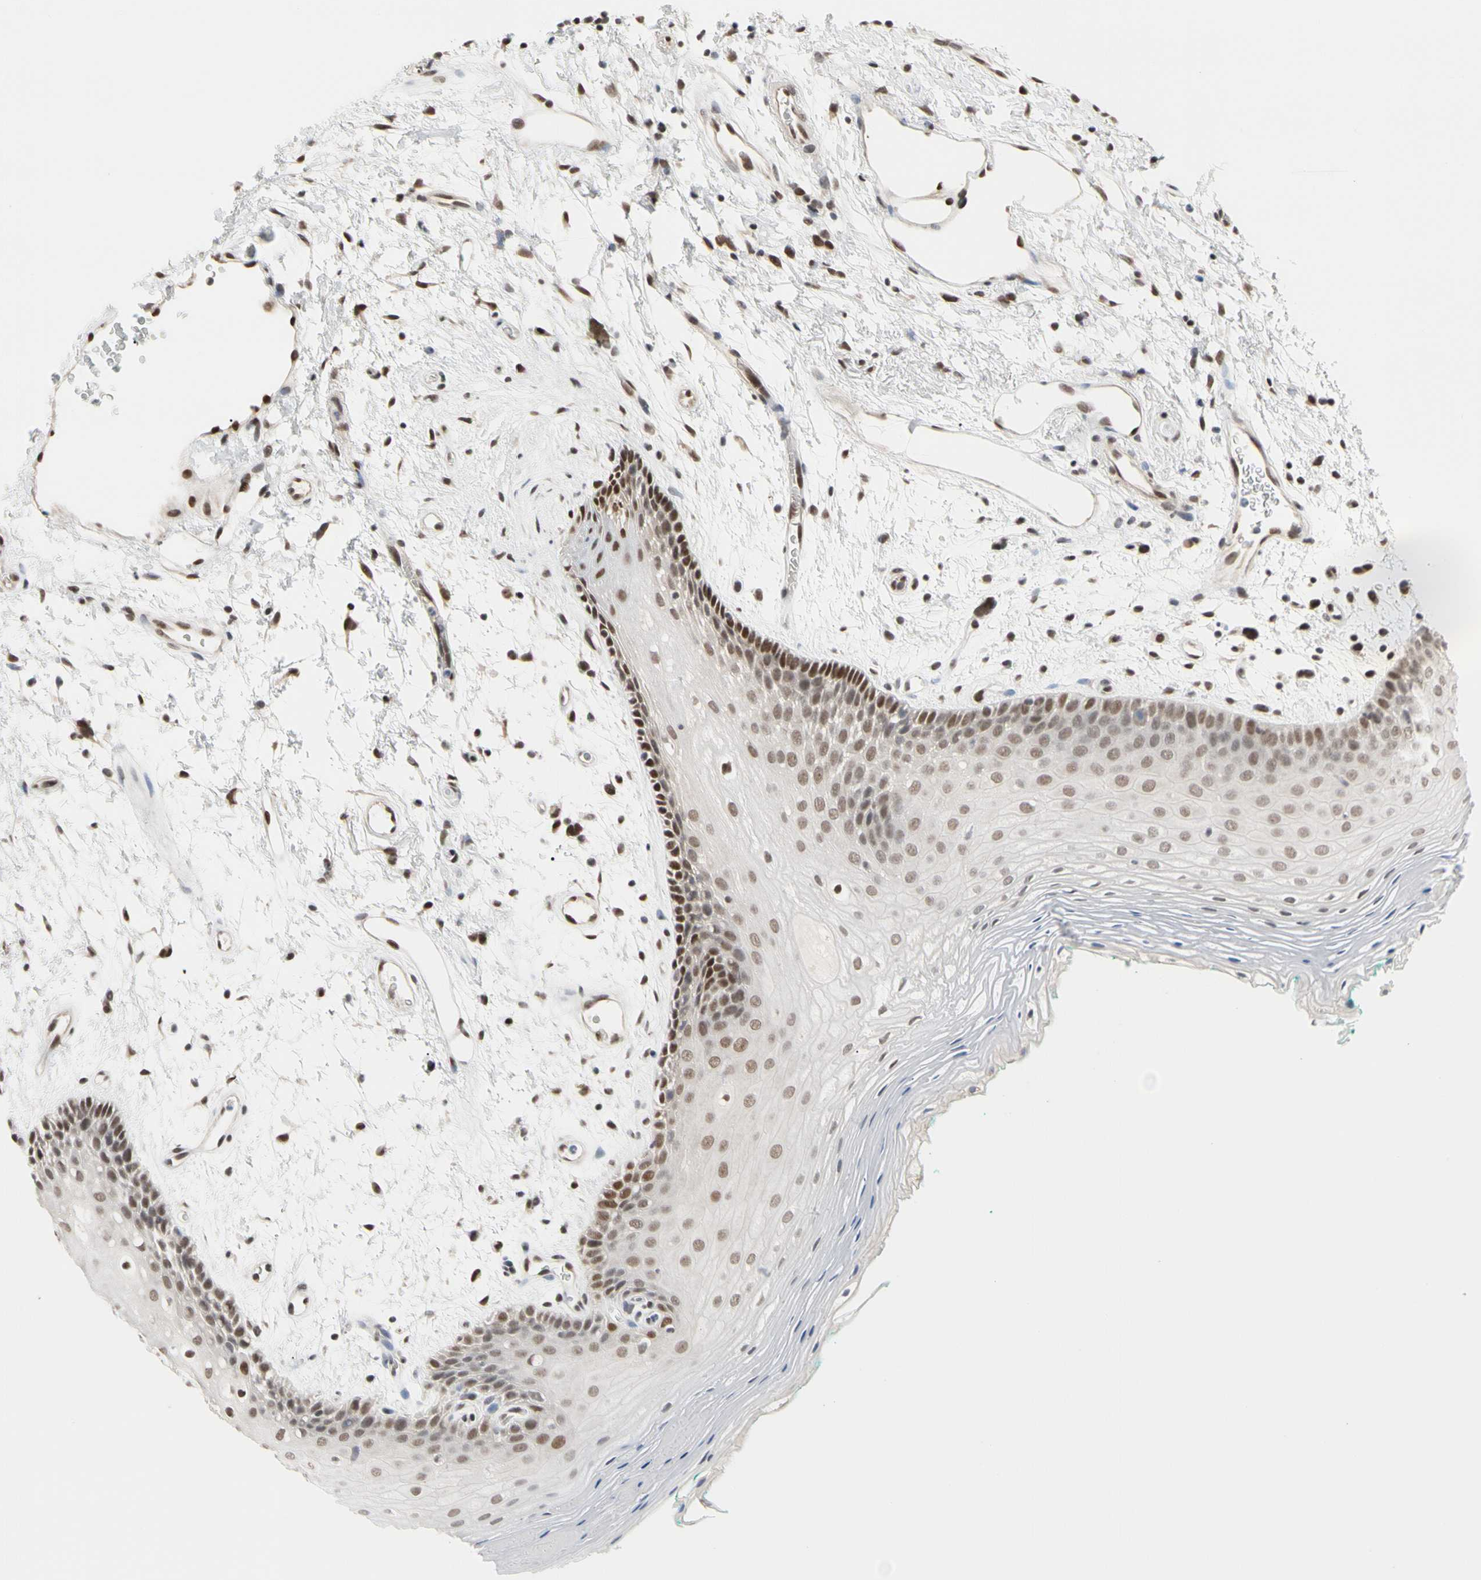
{"staining": {"intensity": "moderate", "quantity": "25%-75%", "location": "nuclear"}, "tissue": "oral mucosa", "cell_type": "Squamous epithelial cells", "image_type": "normal", "snomed": [{"axis": "morphology", "description": "Normal tissue, NOS"}, {"axis": "topography", "description": "Skeletal muscle"}, {"axis": "topography", "description": "Oral tissue"}, {"axis": "topography", "description": "Peripheral nerve tissue"}], "caption": "A micrograph of oral mucosa stained for a protein reveals moderate nuclear brown staining in squamous epithelial cells.", "gene": "FAM98B", "patient": {"sex": "female", "age": 84}}